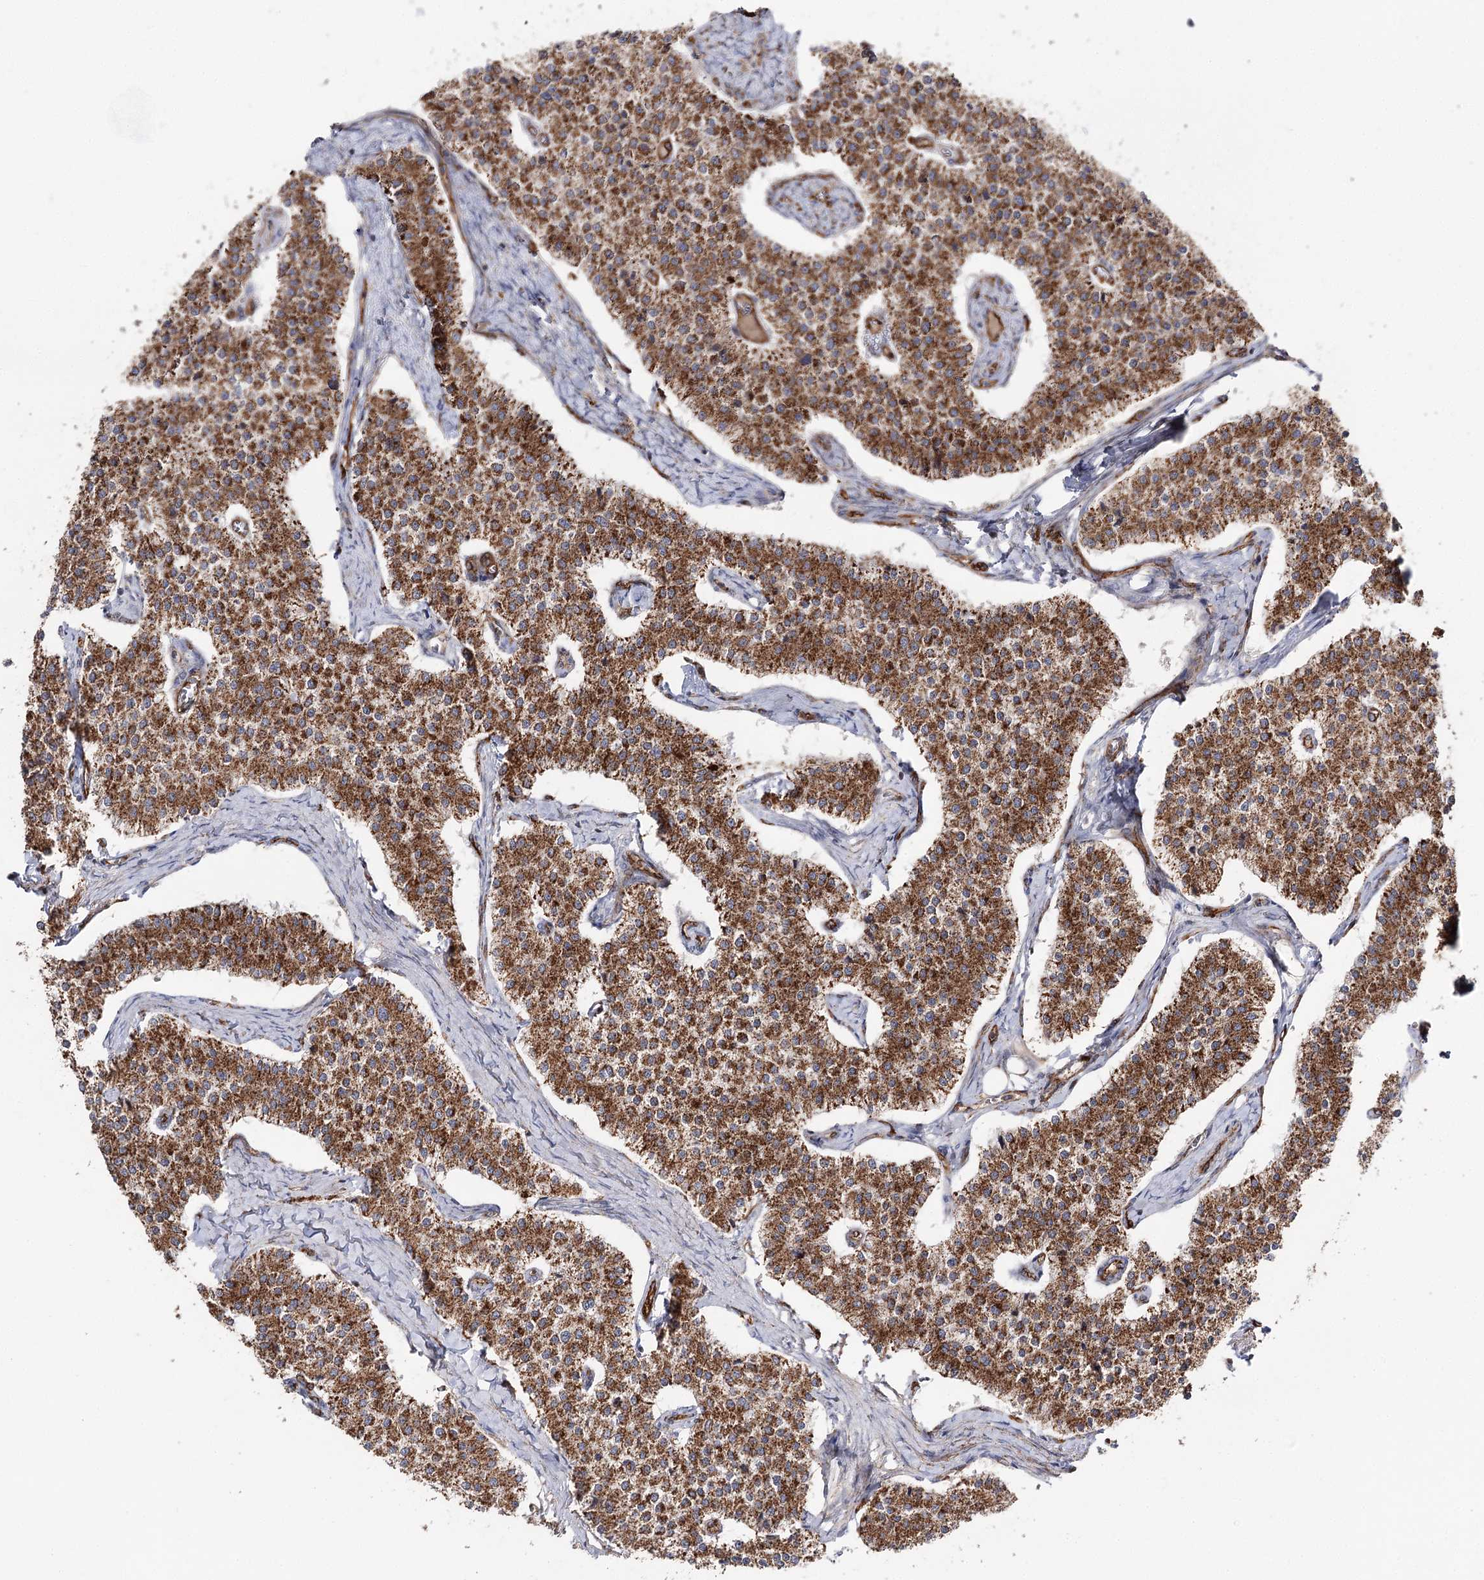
{"staining": {"intensity": "strong", "quantity": ">75%", "location": "cytoplasmic/membranous"}, "tissue": "carcinoid", "cell_type": "Tumor cells", "image_type": "cancer", "snomed": [{"axis": "morphology", "description": "Carcinoid, malignant, NOS"}, {"axis": "topography", "description": "Colon"}], "caption": "Carcinoid stained for a protein (brown) demonstrates strong cytoplasmic/membranous positive staining in about >75% of tumor cells.", "gene": "CBR4", "patient": {"sex": "female", "age": 52}}